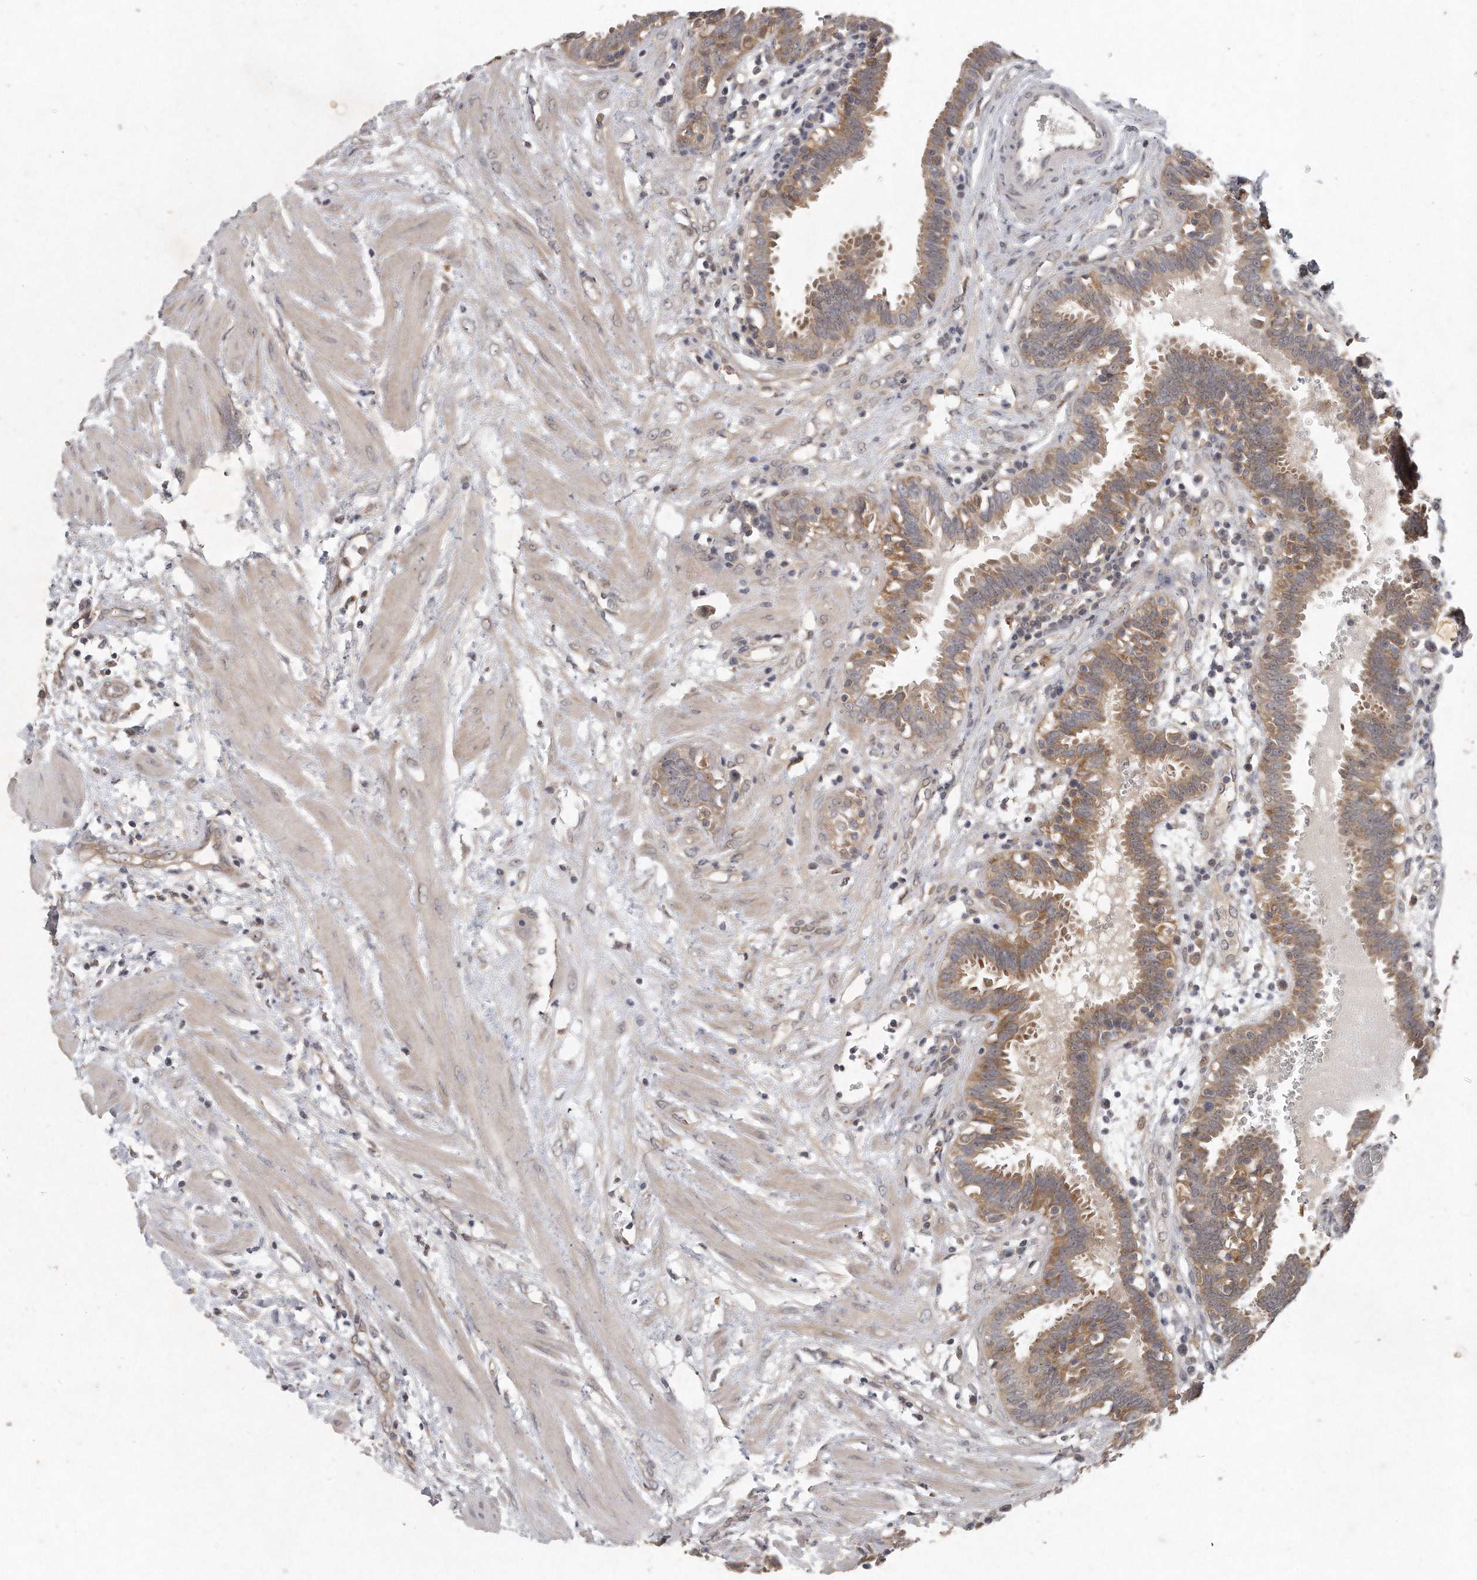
{"staining": {"intensity": "moderate", "quantity": ">75%", "location": "cytoplasmic/membranous"}, "tissue": "fallopian tube", "cell_type": "Glandular cells", "image_type": "normal", "snomed": [{"axis": "morphology", "description": "Normal tissue, NOS"}, {"axis": "topography", "description": "Fallopian tube"}, {"axis": "topography", "description": "Placenta"}], "caption": "Protein expression analysis of benign human fallopian tube reveals moderate cytoplasmic/membranous positivity in approximately >75% of glandular cells.", "gene": "LGALS8", "patient": {"sex": "female", "age": 32}}